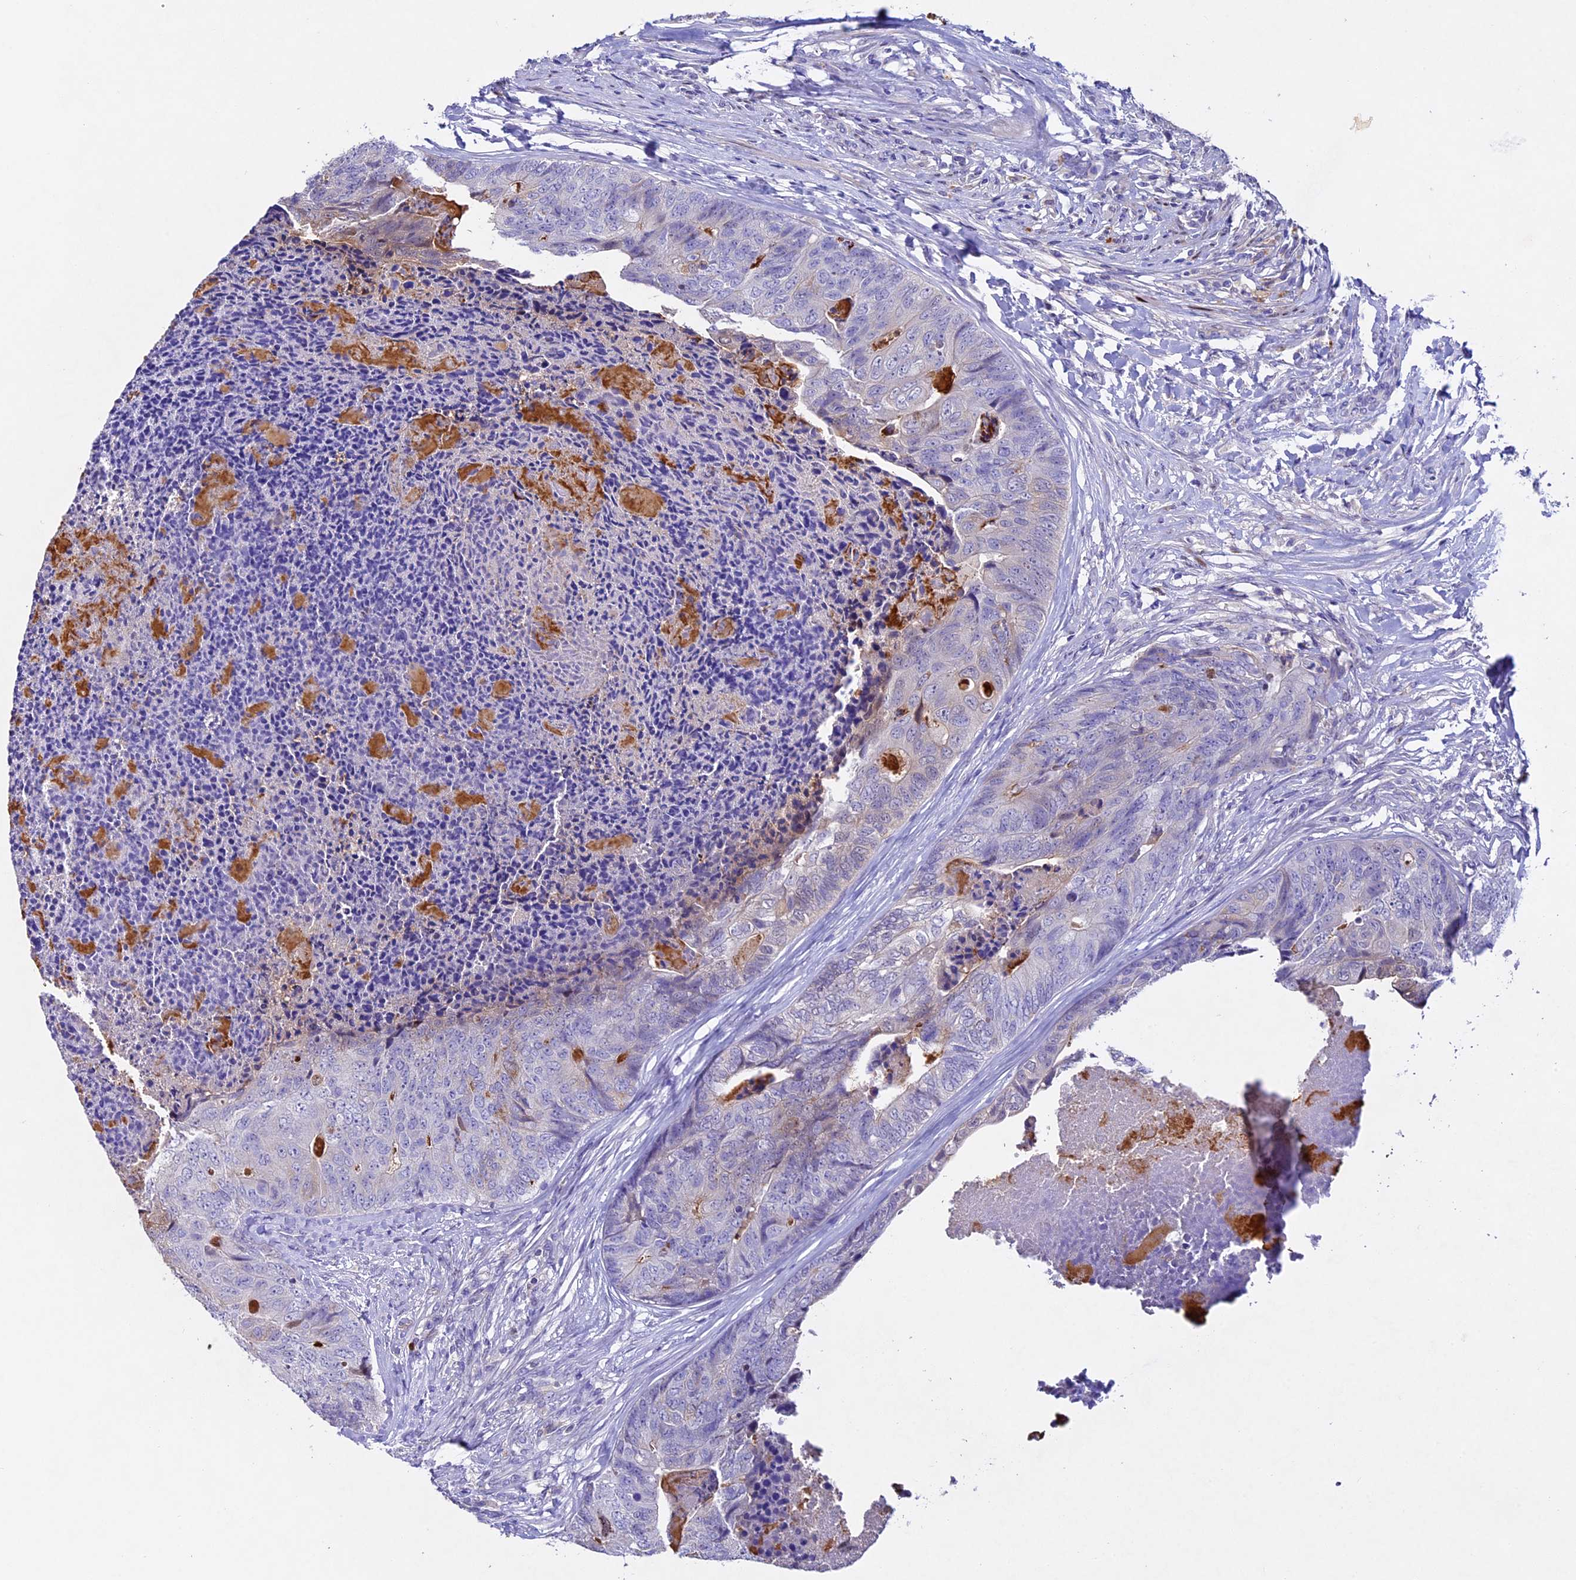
{"staining": {"intensity": "negative", "quantity": "none", "location": "none"}, "tissue": "colorectal cancer", "cell_type": "Tumor cells", "image_type": "cancer", "snomed": [{"axis": "morphology", "description": "Adenocarcinoma, NOS"}, {"axis": "topography", "description": "Colon"}], "caption": "DAB (3,3'-diaminobenzidine) immunohistochemical staining of human adenocarcinoma (colorectal) demonstrates no significant positivity in tumor cells.", "gene": "TGDS", "patient": {"sex": "female", "age": 67}}